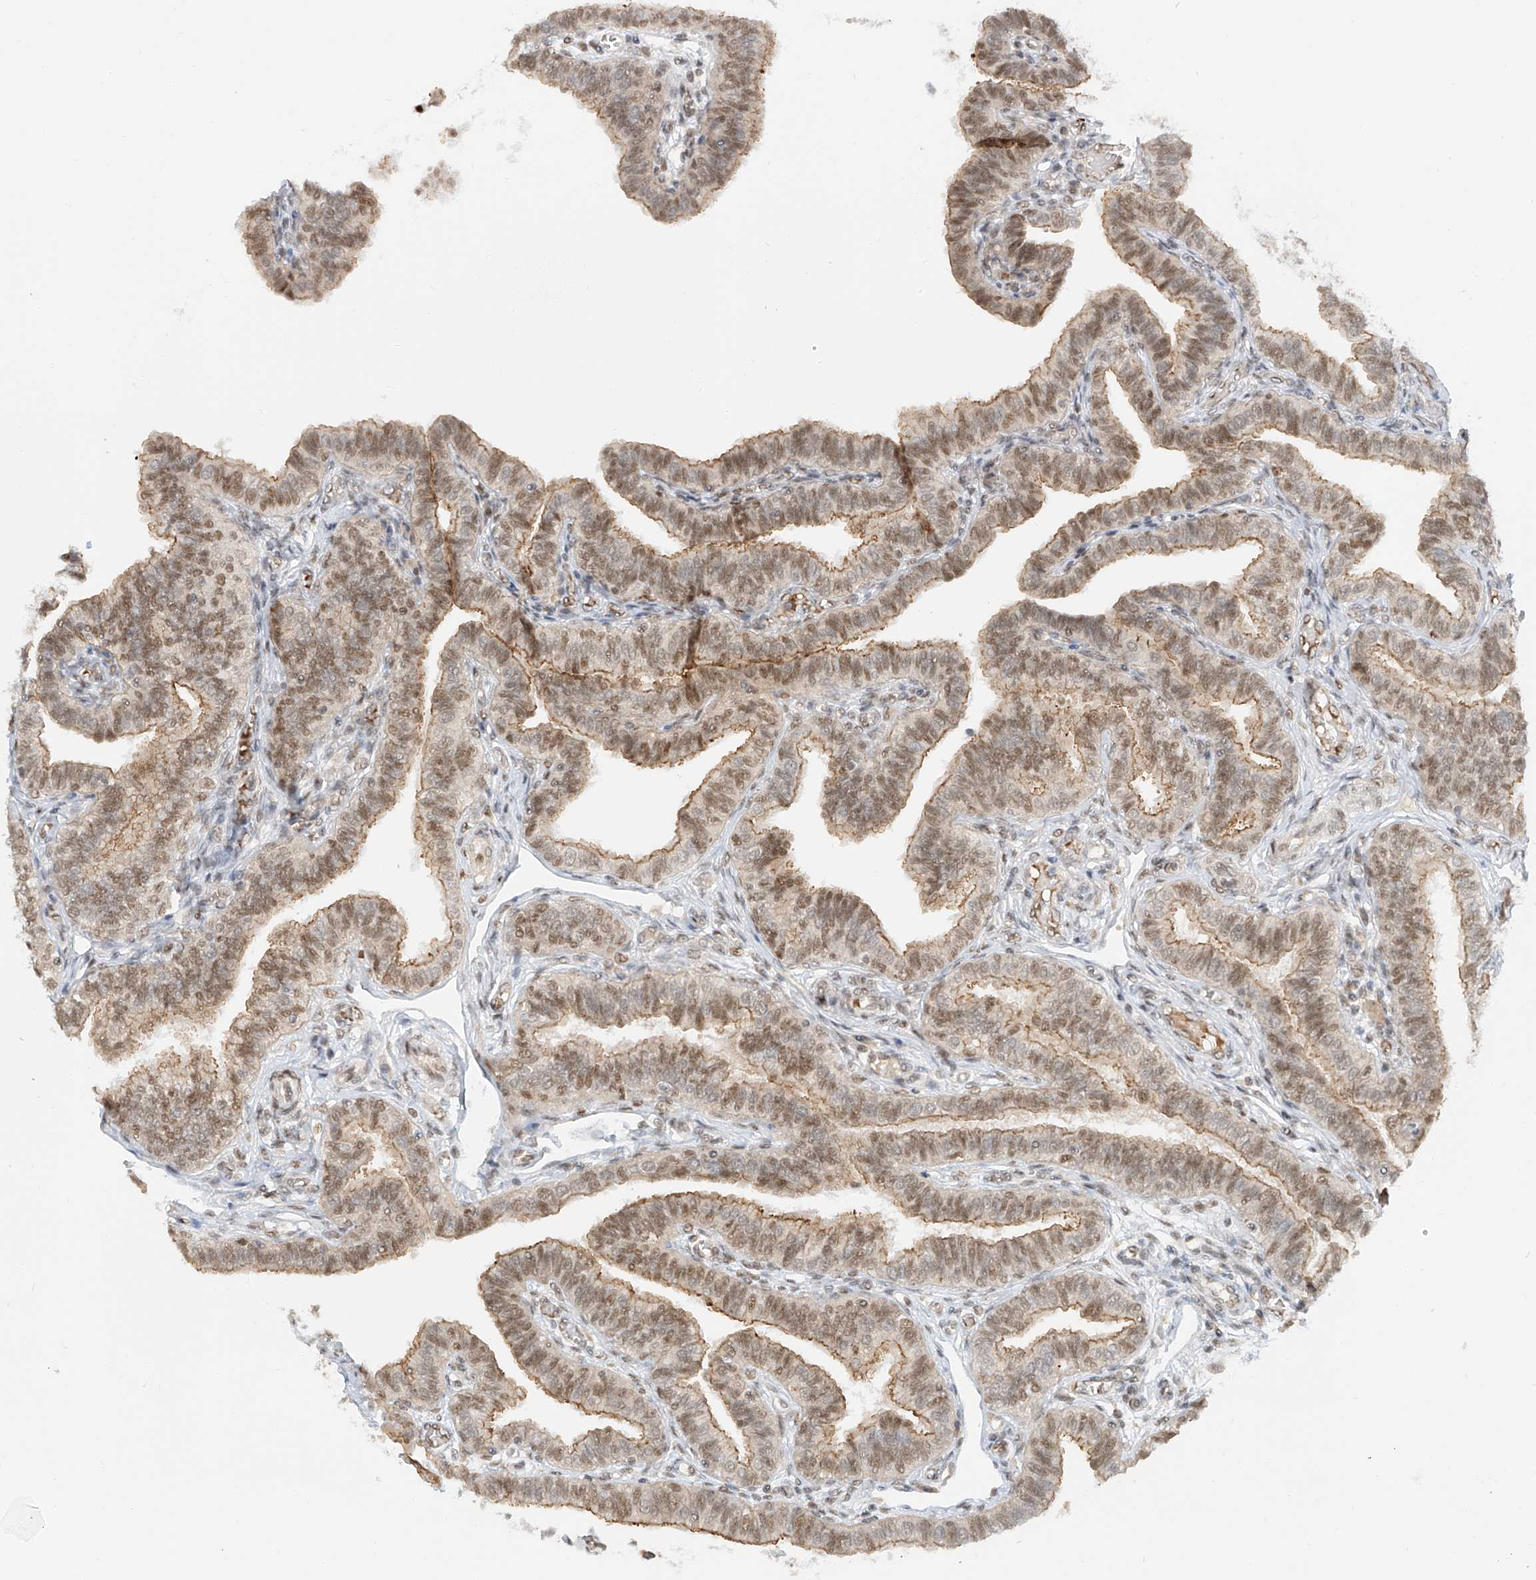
{"staining": {"intensity": "moderate", "quantity": ">75%", "location": "cytoplasmic/membranous,nuclear"}, "tissue": "fallopian tube", "cell_type": "Glandular cells", "image_type": "normal", "snomed": [{"axis": "morphology", "description": "Normal tissue, NOS"}, {"axis": "topography", "description": "Fallopian tube"}], "caption": "A brown stain labels moderate cytoplasmic/membranous,nuclear positivity of a protein in glandular cells of unremarkable human fallopian tube. (DAB IHC with brightfield microscopy, high magnification).", "gene": "POGK", "patient": {"sex": "female", "age": 39}}